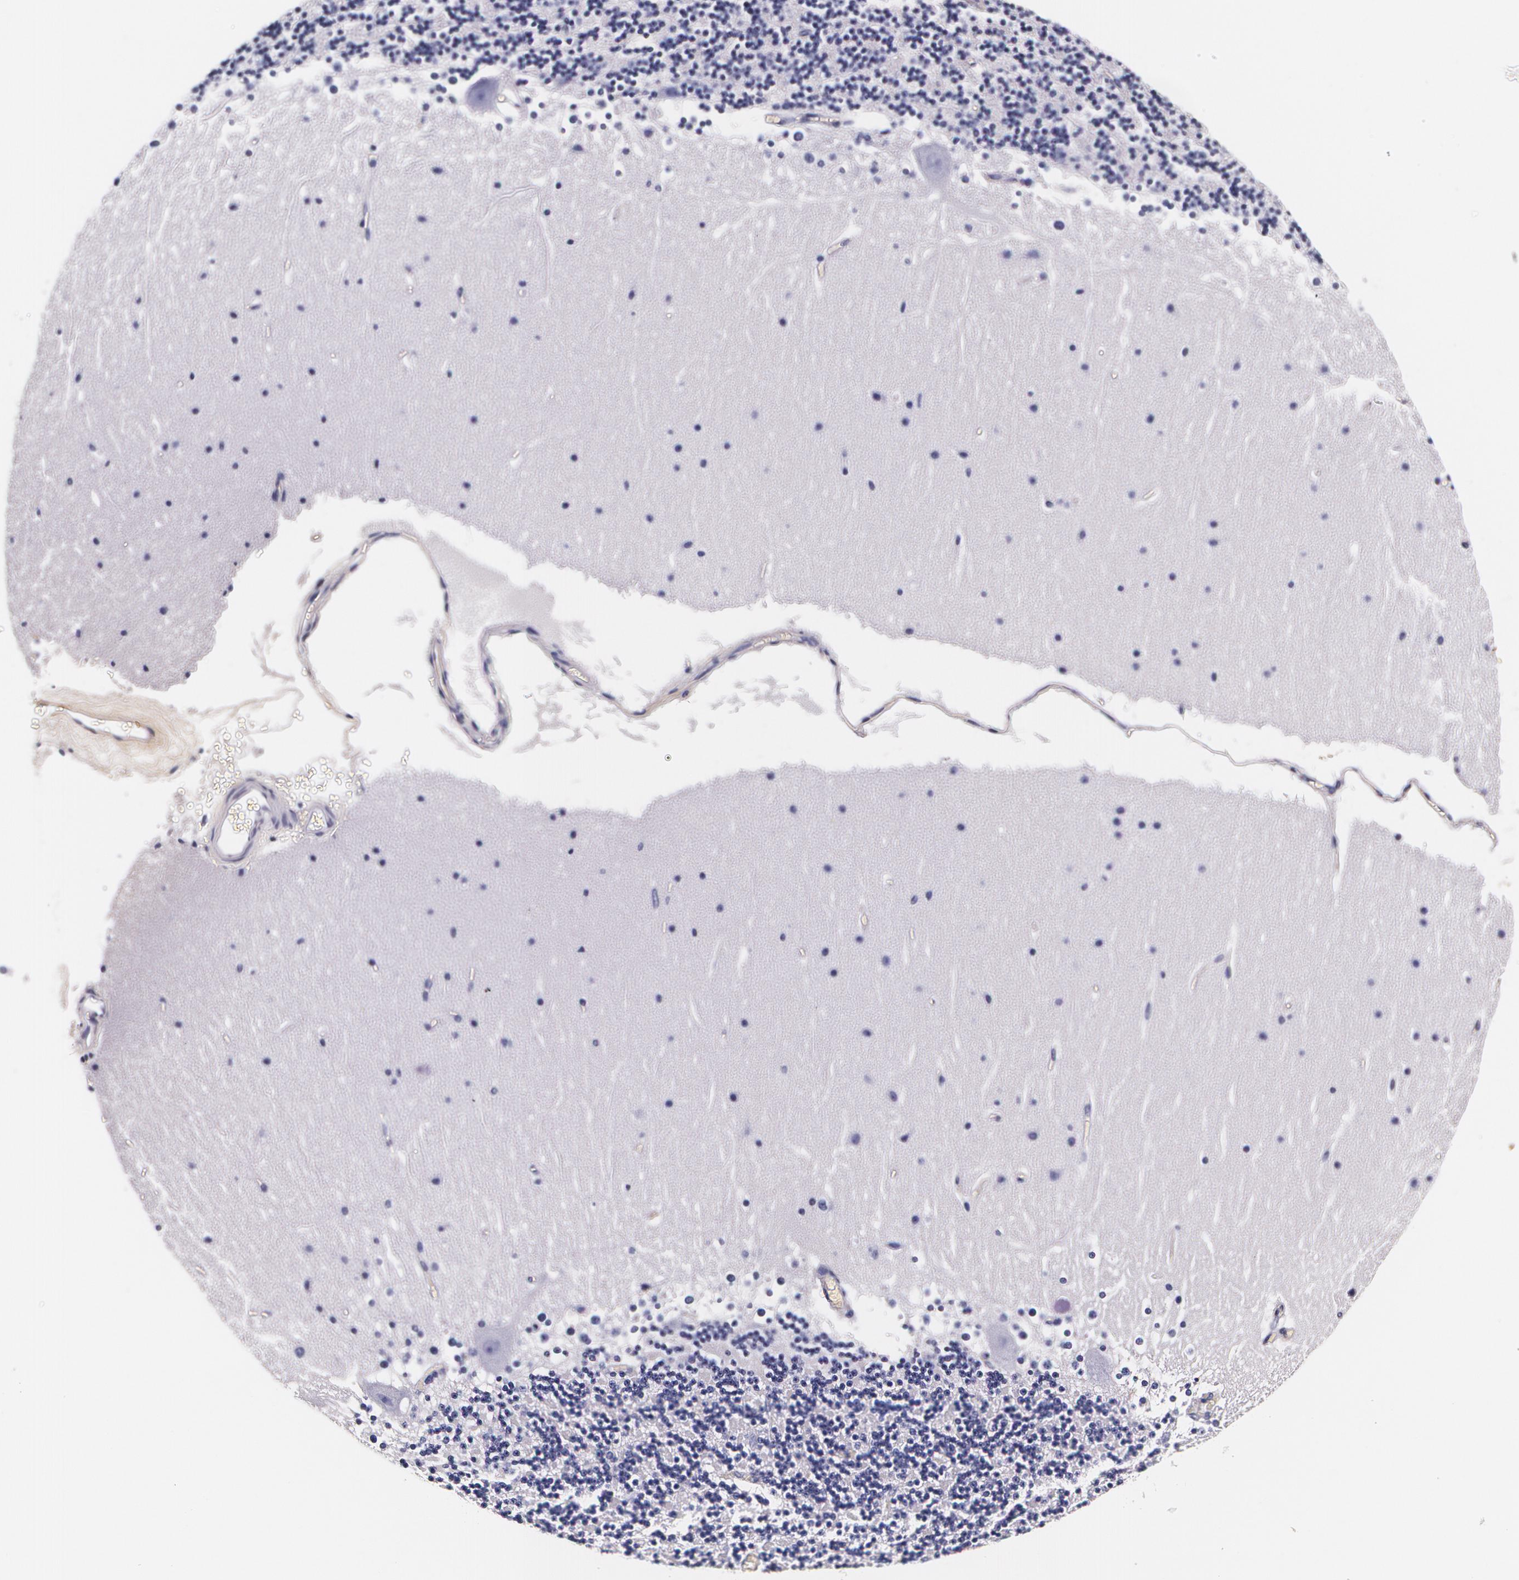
{"staining": {"intensity": "negative", "quantity": "none", "location": "none"}, "tissue": "cerebellum", "cell_type": "Cells in granular layer", "image_type": "normal", "snomed": [{"axis": "morphology", "description": "Normal tissue, NOS"}, {"axis": "topography", "description": "Cerebellum"}], "caption": "Micrograph shows no protein positivity in cells in granular layer of unremarkable cerebellum. (Immunohistochemistry, brightfield microscopy, high magnification).", "gene": "TTR", "patient": {"sex": "female", "age": 19}}